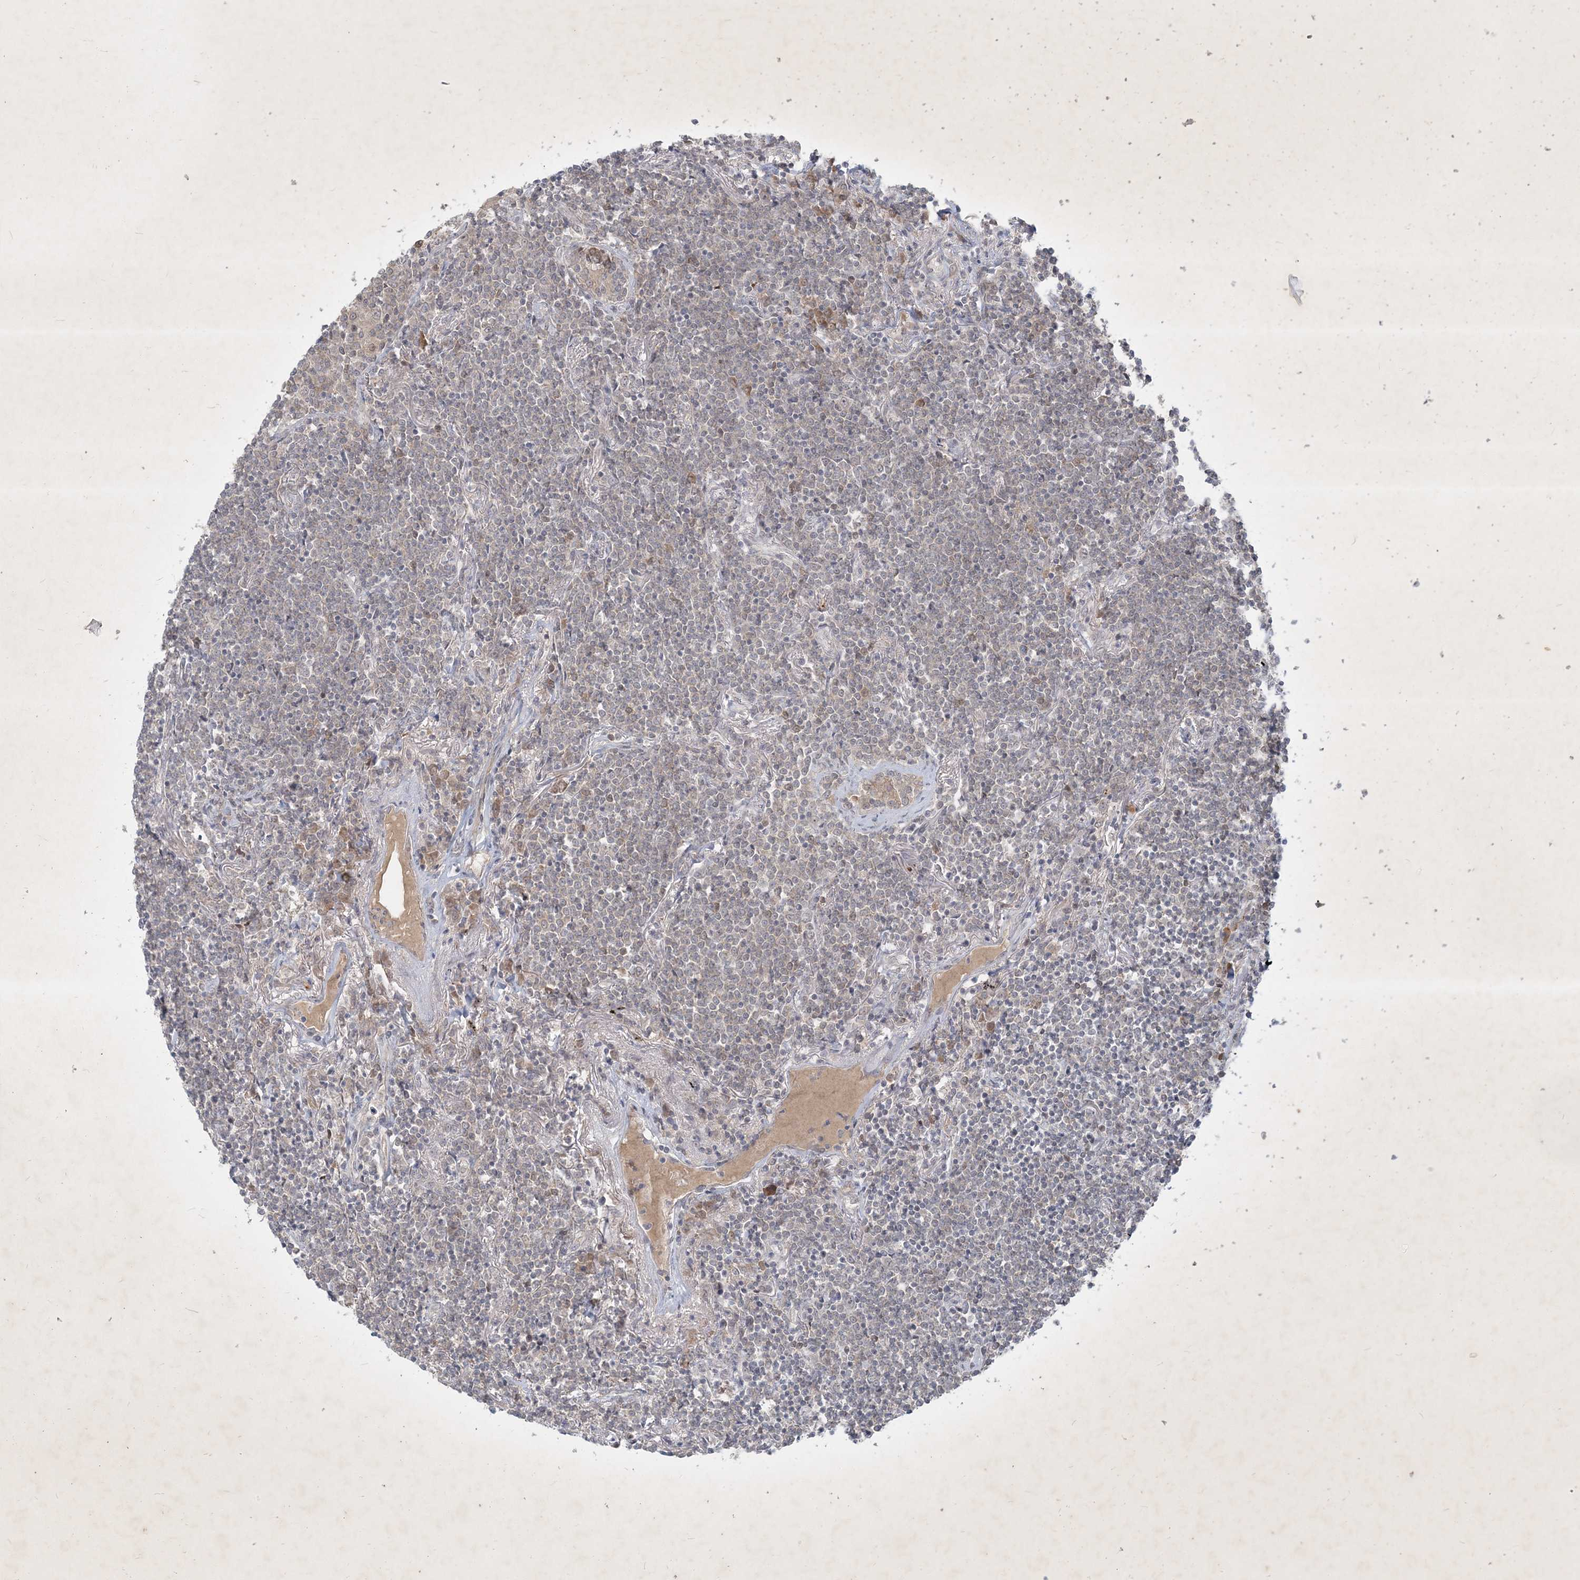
{"staining": {"intensity": "negative", "quantity": "none", "location": "none"}, "tissue": "lymphoma", "cell_type": "Tumor cells", "image_type": "cancer", "snomed": [{"axis": "morphology", "description": "Malignant lymphoma, non-Hodgkin's type, Low grade"}, {"axis": "topography", "description": "Lung"}], "caption": "This is an IHC image of human malignant lymphoma, non-Hodgkin's type (low-grade). There is no expression in tumor cells.", "gene": "BOD1", "patient": {"sex": "female", "age": 71}}